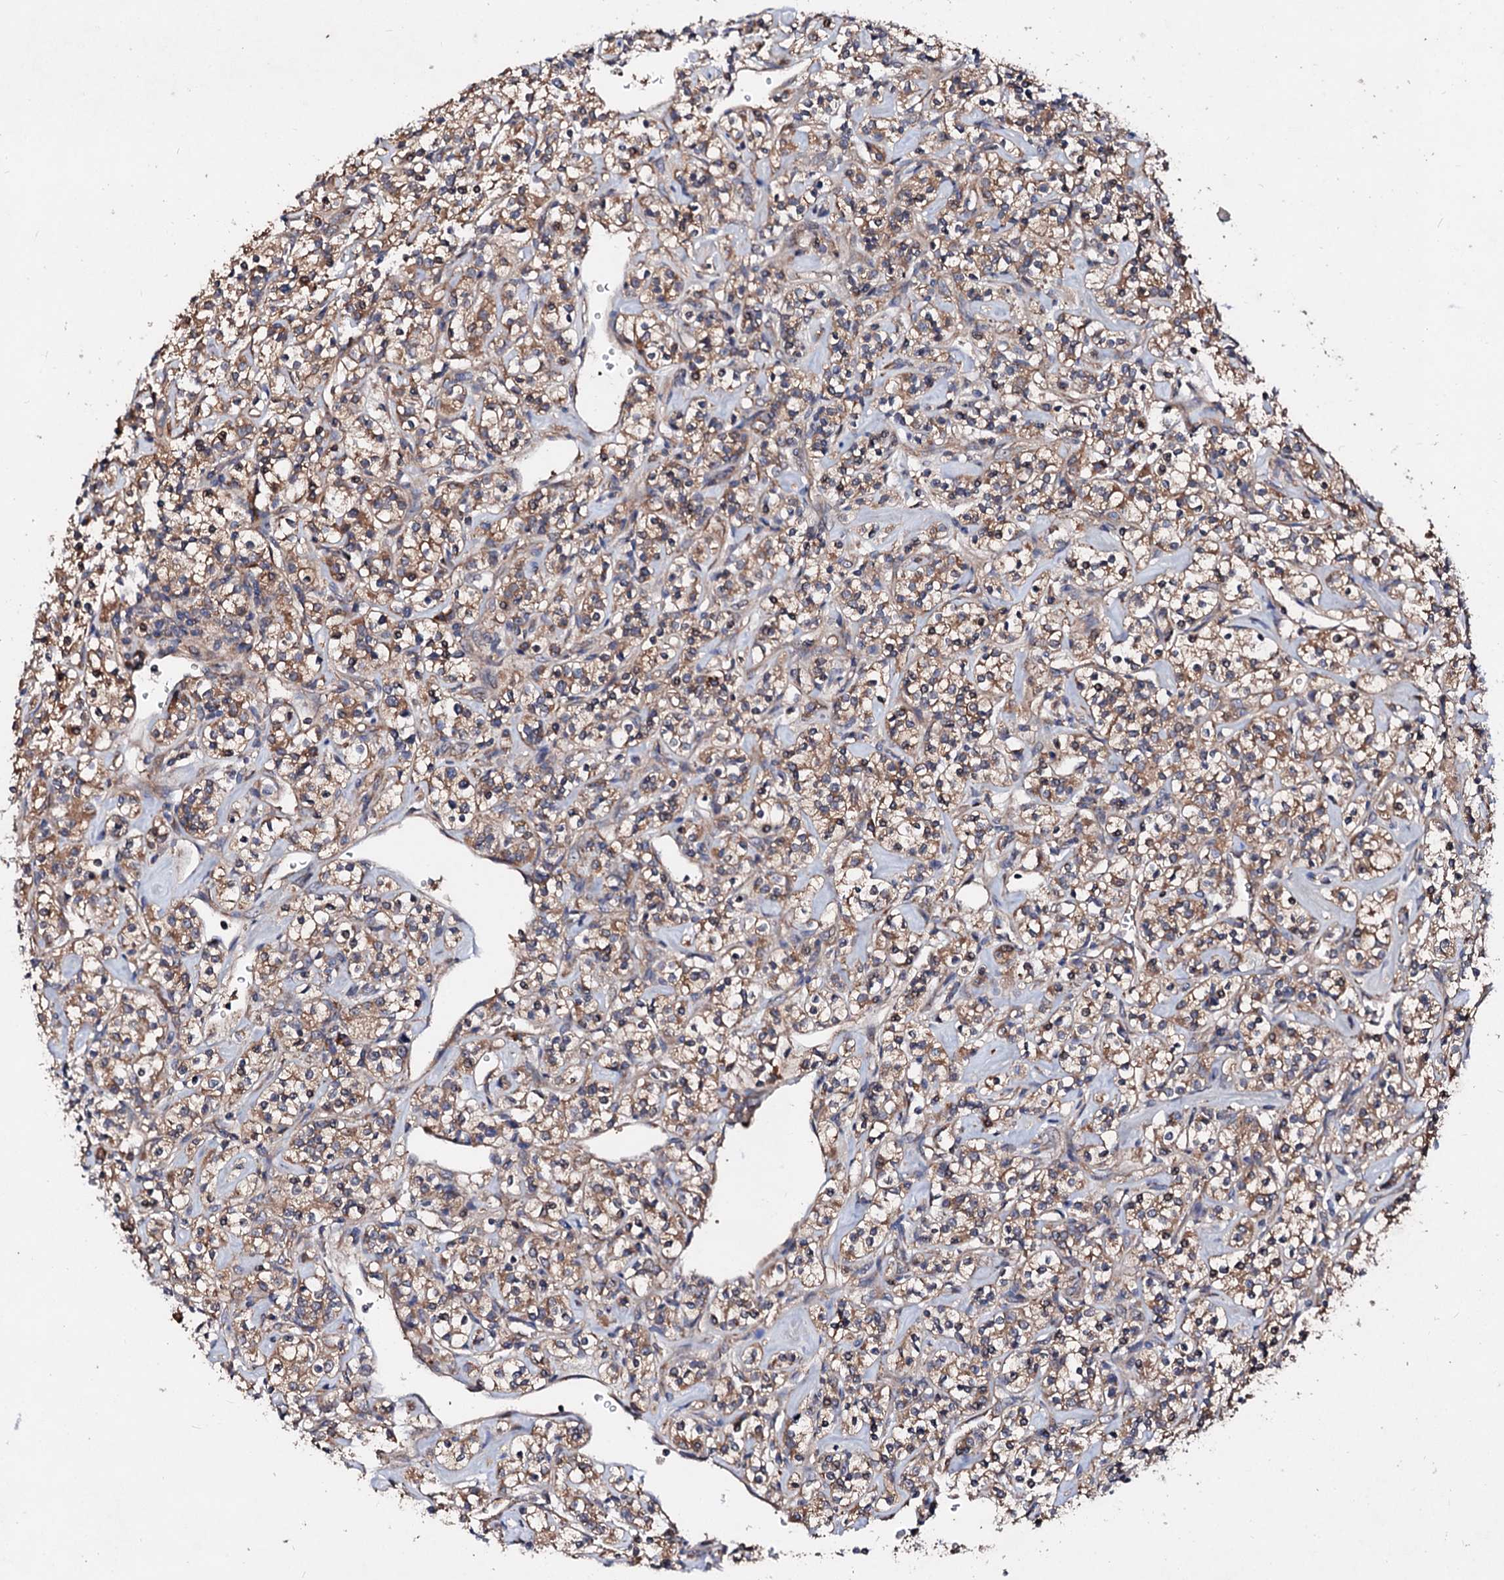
{"staining": {"intensity": "moderate", "quantity": ">75%", "location": "cytoplasmic/membranous"}, "tissue": "renal cancer", "cell_type": "Tumor cells", "image_type": "cancer", "snomed": [{"axis": "morphology", "description": "Adenocarcinoma, NOS"}, {"axis": "topography", "description": "Kidney"}], "caption": "Immunohistochemical staining of human renal cancer (adenocarcinoma) reveals medium levels of moderate cytoplasmic/membranous protein staining in approximately >75% of tumor cells. (brown staining indicates protein expression, while blue staining denotes nuclei).", "gene": "EXTL1", "patient": {"sex": "male", "age": 77}}